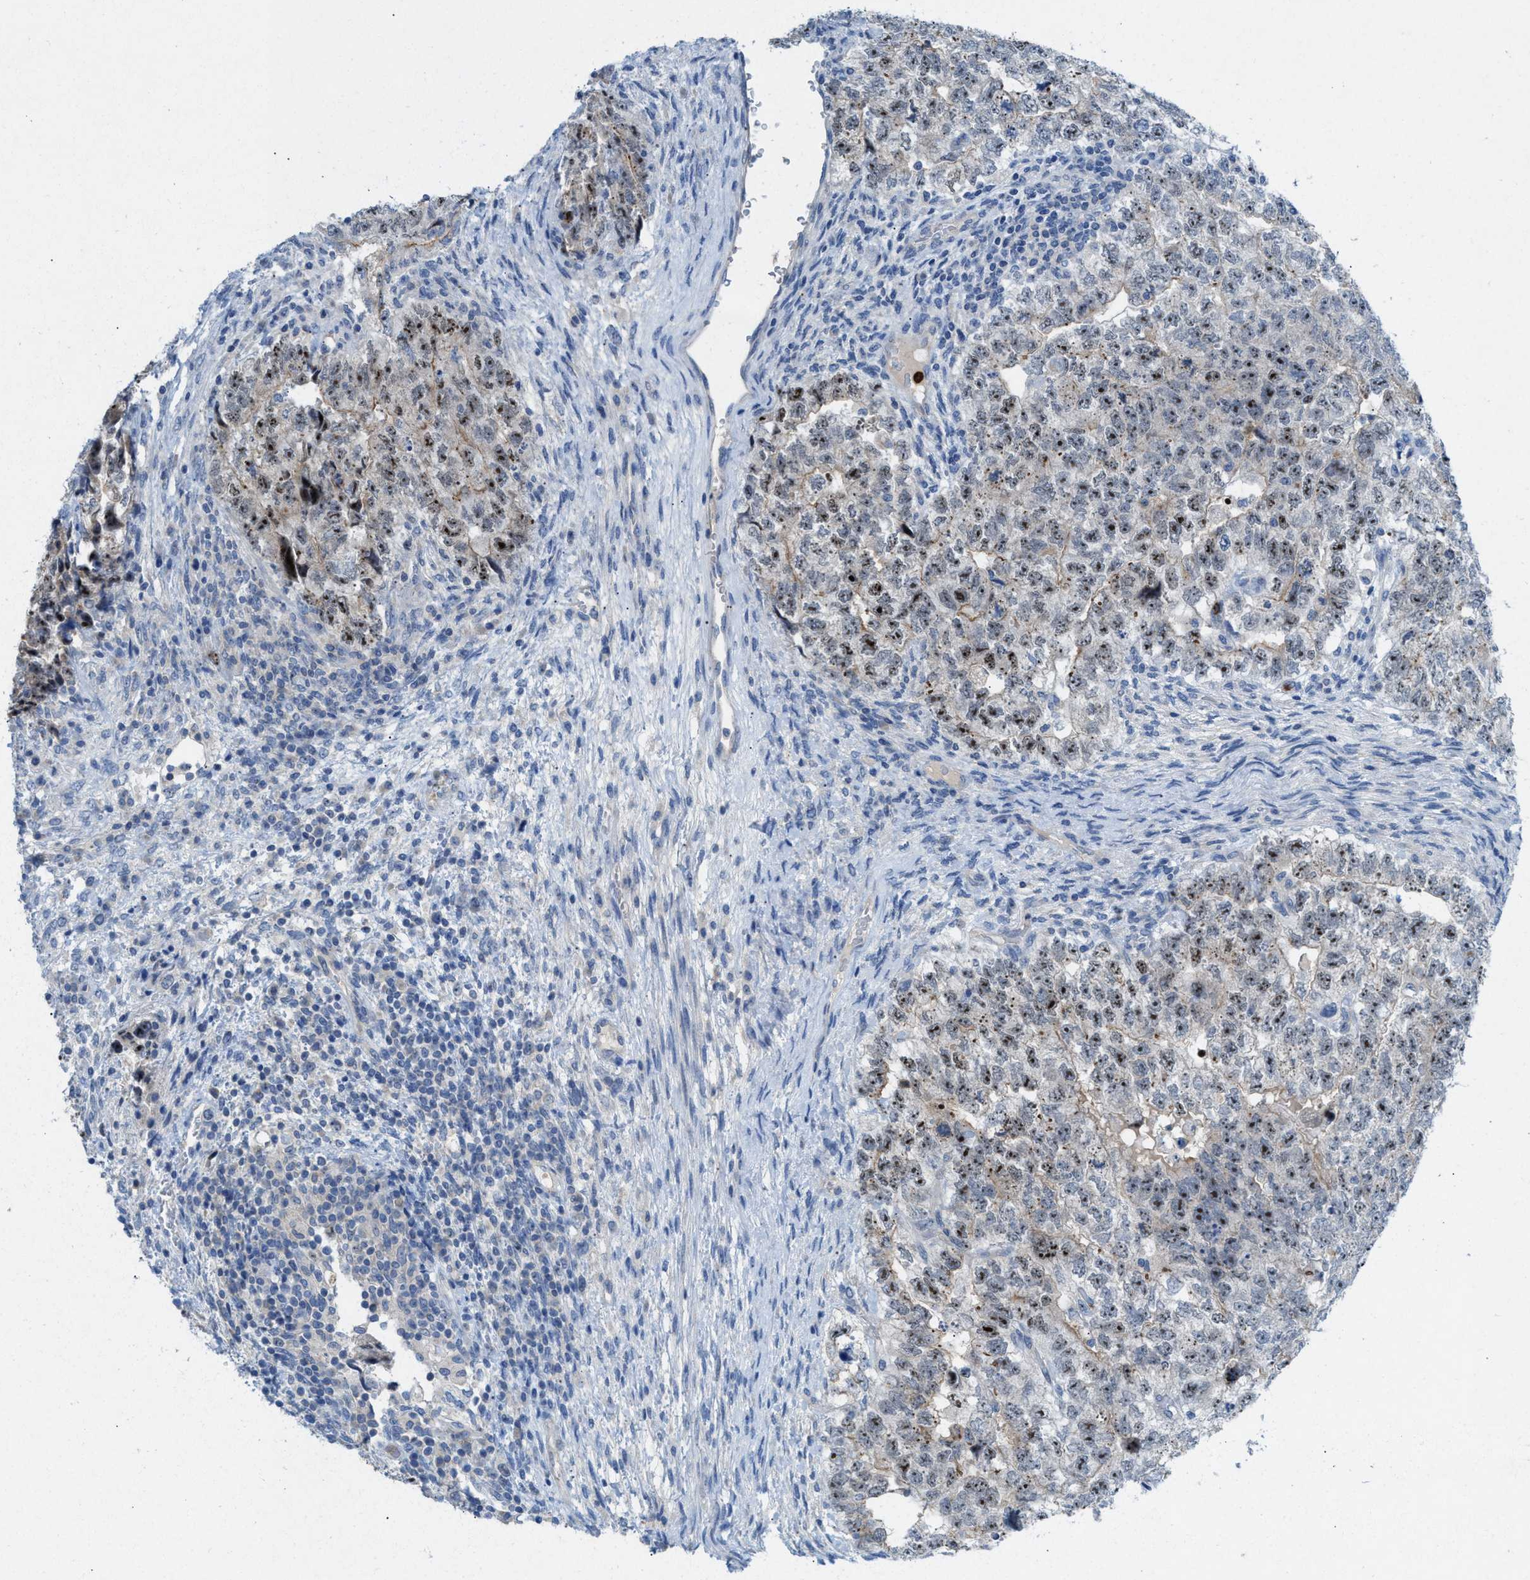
{"staining": {"intensity": "moderate", "quantity": ">75%", "location": "nuclear"}, "tissue": "testis cancer", "cell_type": "Tumor cells", "image_type": "cancer", "snomed": [{"axis": "morphology", "description": "Carcinoma, Embryonal, NOS"}, {"axis": "topography", "description": "Testis"}], "caption": "Immunohistochemical staining of human testis cancer (embryonal carcinoma) displays moderate nuclear protein expression in about >75% of tumor cells.", "gene": "CMTM1", "patient": {"sex": "male", "age": 36}}